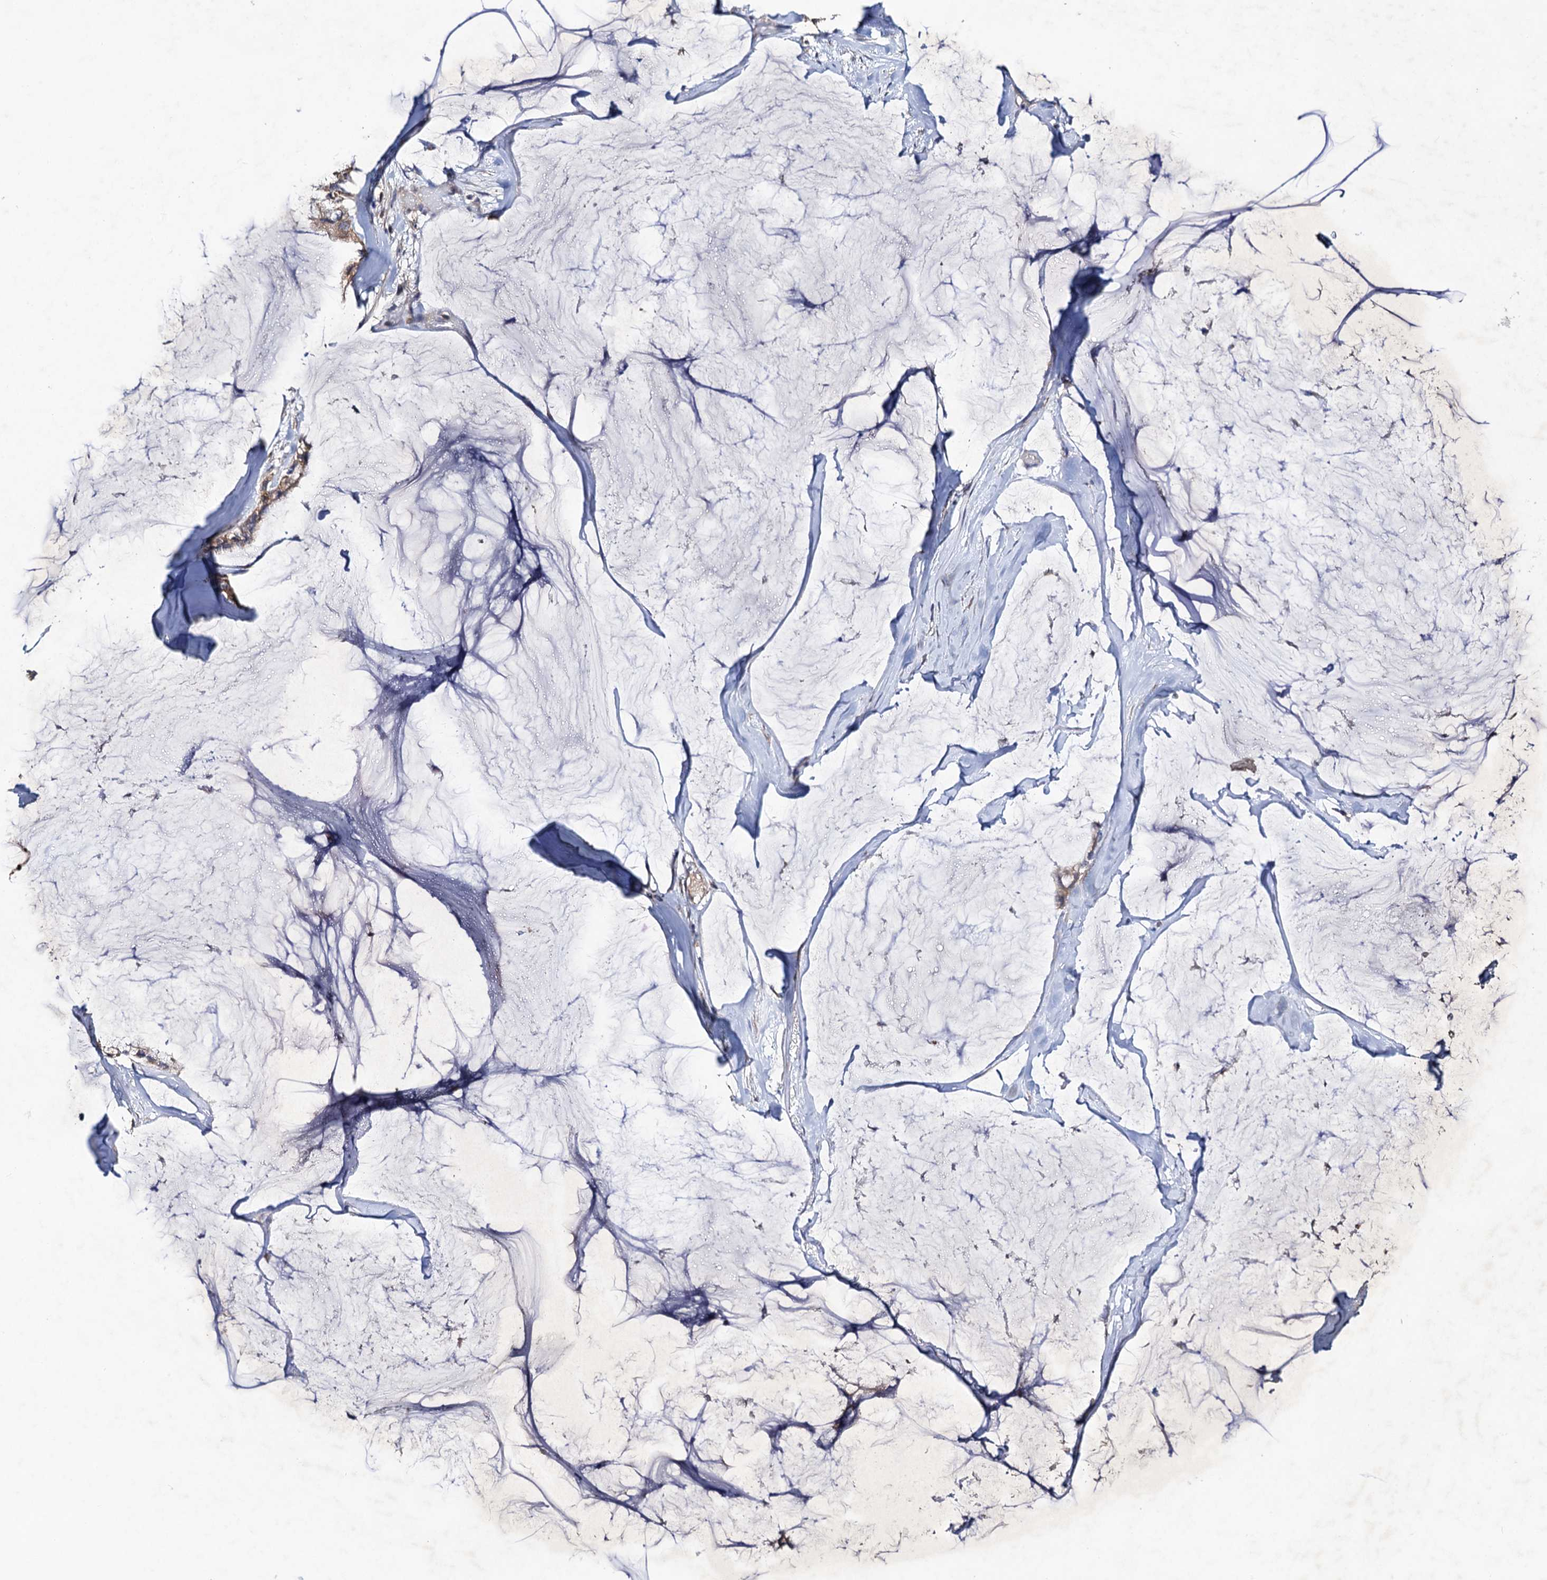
{"staining": {"intensity": "moderate", "quantity": ">75%", "location": "cytoplasmic/membranous"}, "tissue": "ovarian cancer", "cell_type": "Tumor cells", "image_type": "cancer", "snomed": [{"axis": "morphology", "description": "Cystadenocarcinoma, mucinous, NOS"}, {"axis": "topography", "description": "Ovary"}], "caption": "Human ovarian cancer (mucinous cystadenocarcinoma) stained for a protein (brown) displays moderate cytoplasmic/membranous positive expression in approximately >75% of tumor cells.", "gene": "VPS37D", "patient": {"sex": "female", "age": 39}}